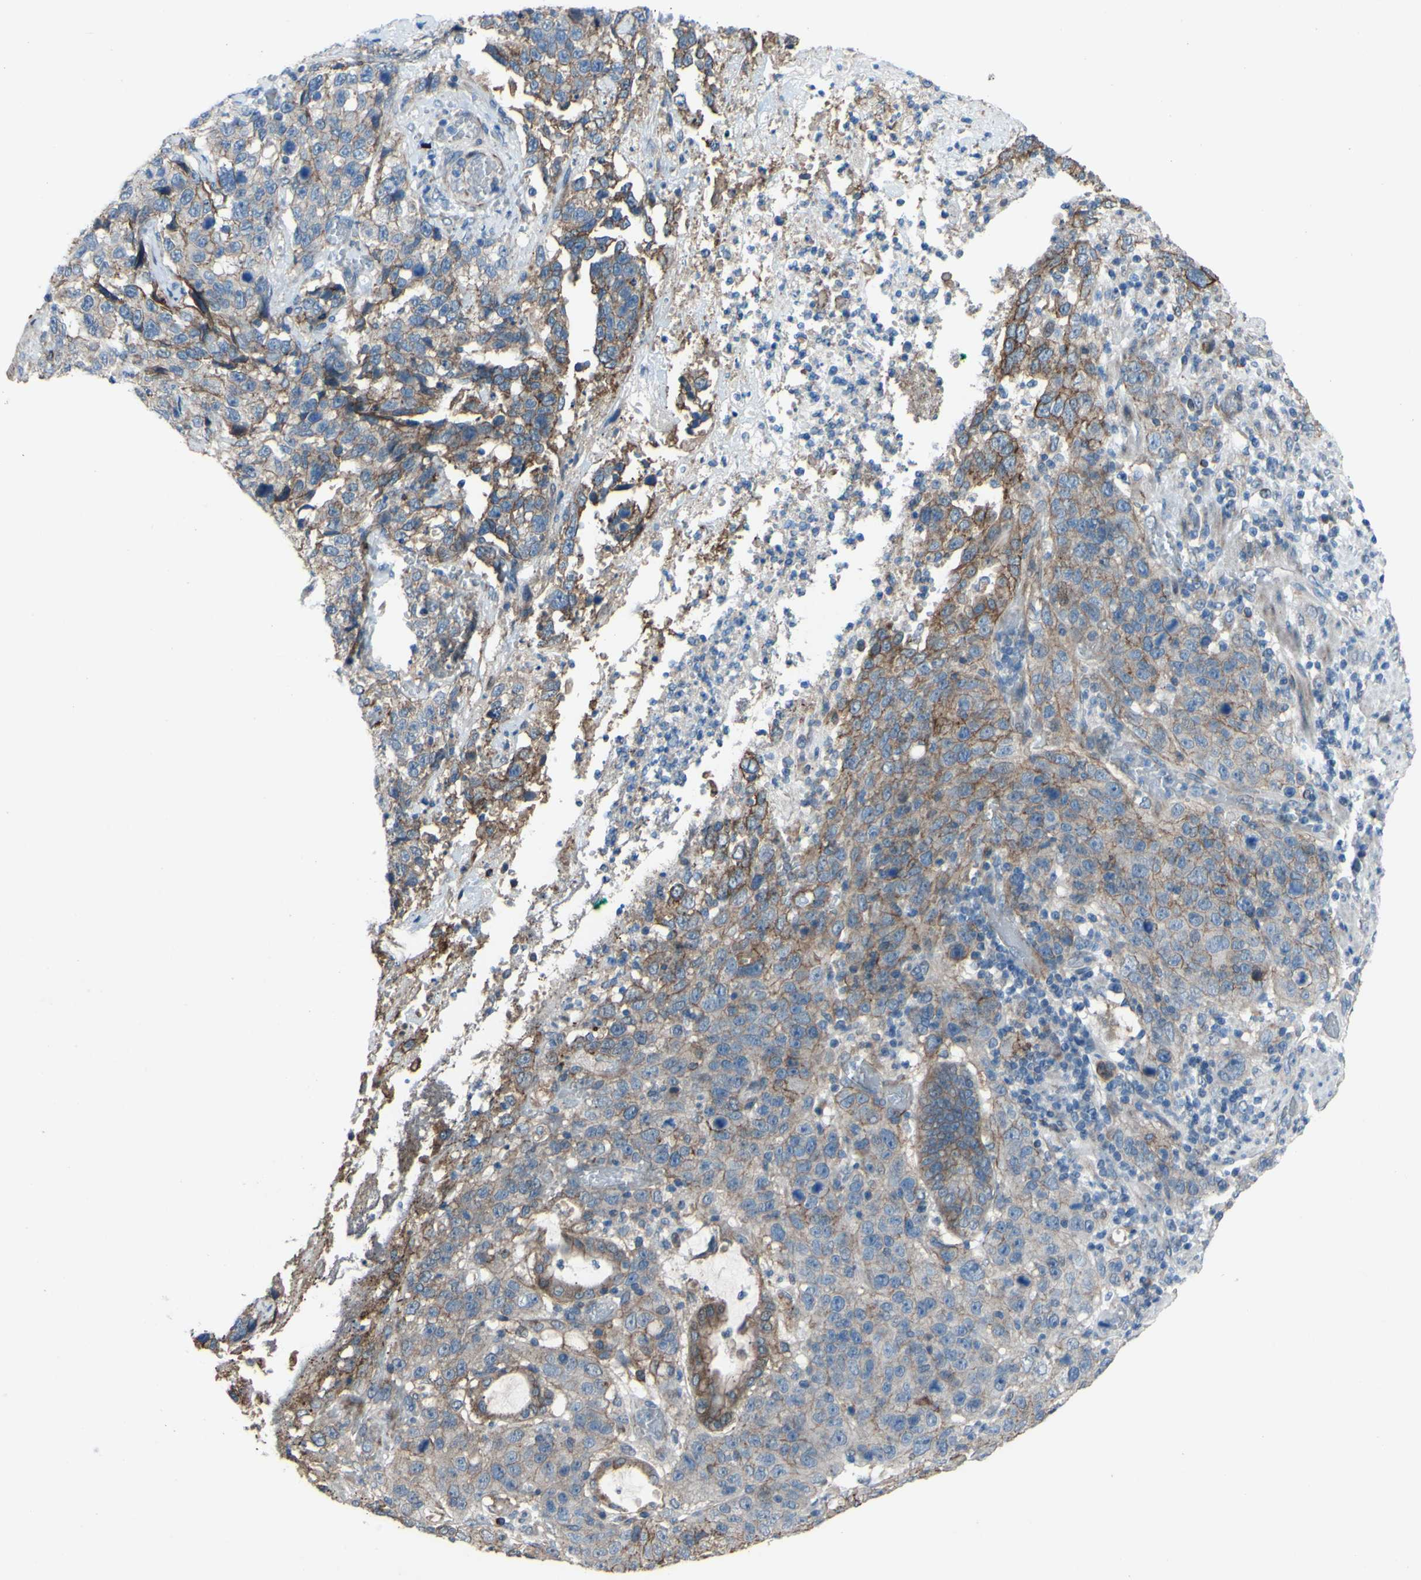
{"staining": {"intensity": "moderate", "quantity": "25%-75%", "location": "cytoplasmic/membranous"}, "tissue": "stomach cancer", "cell_type": "Tumor cells", "image_type": "cancer", "snomed": [{"axis": "morphology", "description": "Normal tissue, NOS"}, {"axis": "morphology", "description": "Adenocarcinoma, NOS"}, {"axis": "topography", "description": "Stomach"}], "caption": "Stomach adenocarcinoma stained with DAB (3,3'-diaminobenzidine) immunohistochemistry demonstrates medium levels of moderate cytoplasmic/membranous expression in approximately 25%-75% of tumor cells.", "gene": "CDCP1", "patient": {"sex": "male", "age": 48}}